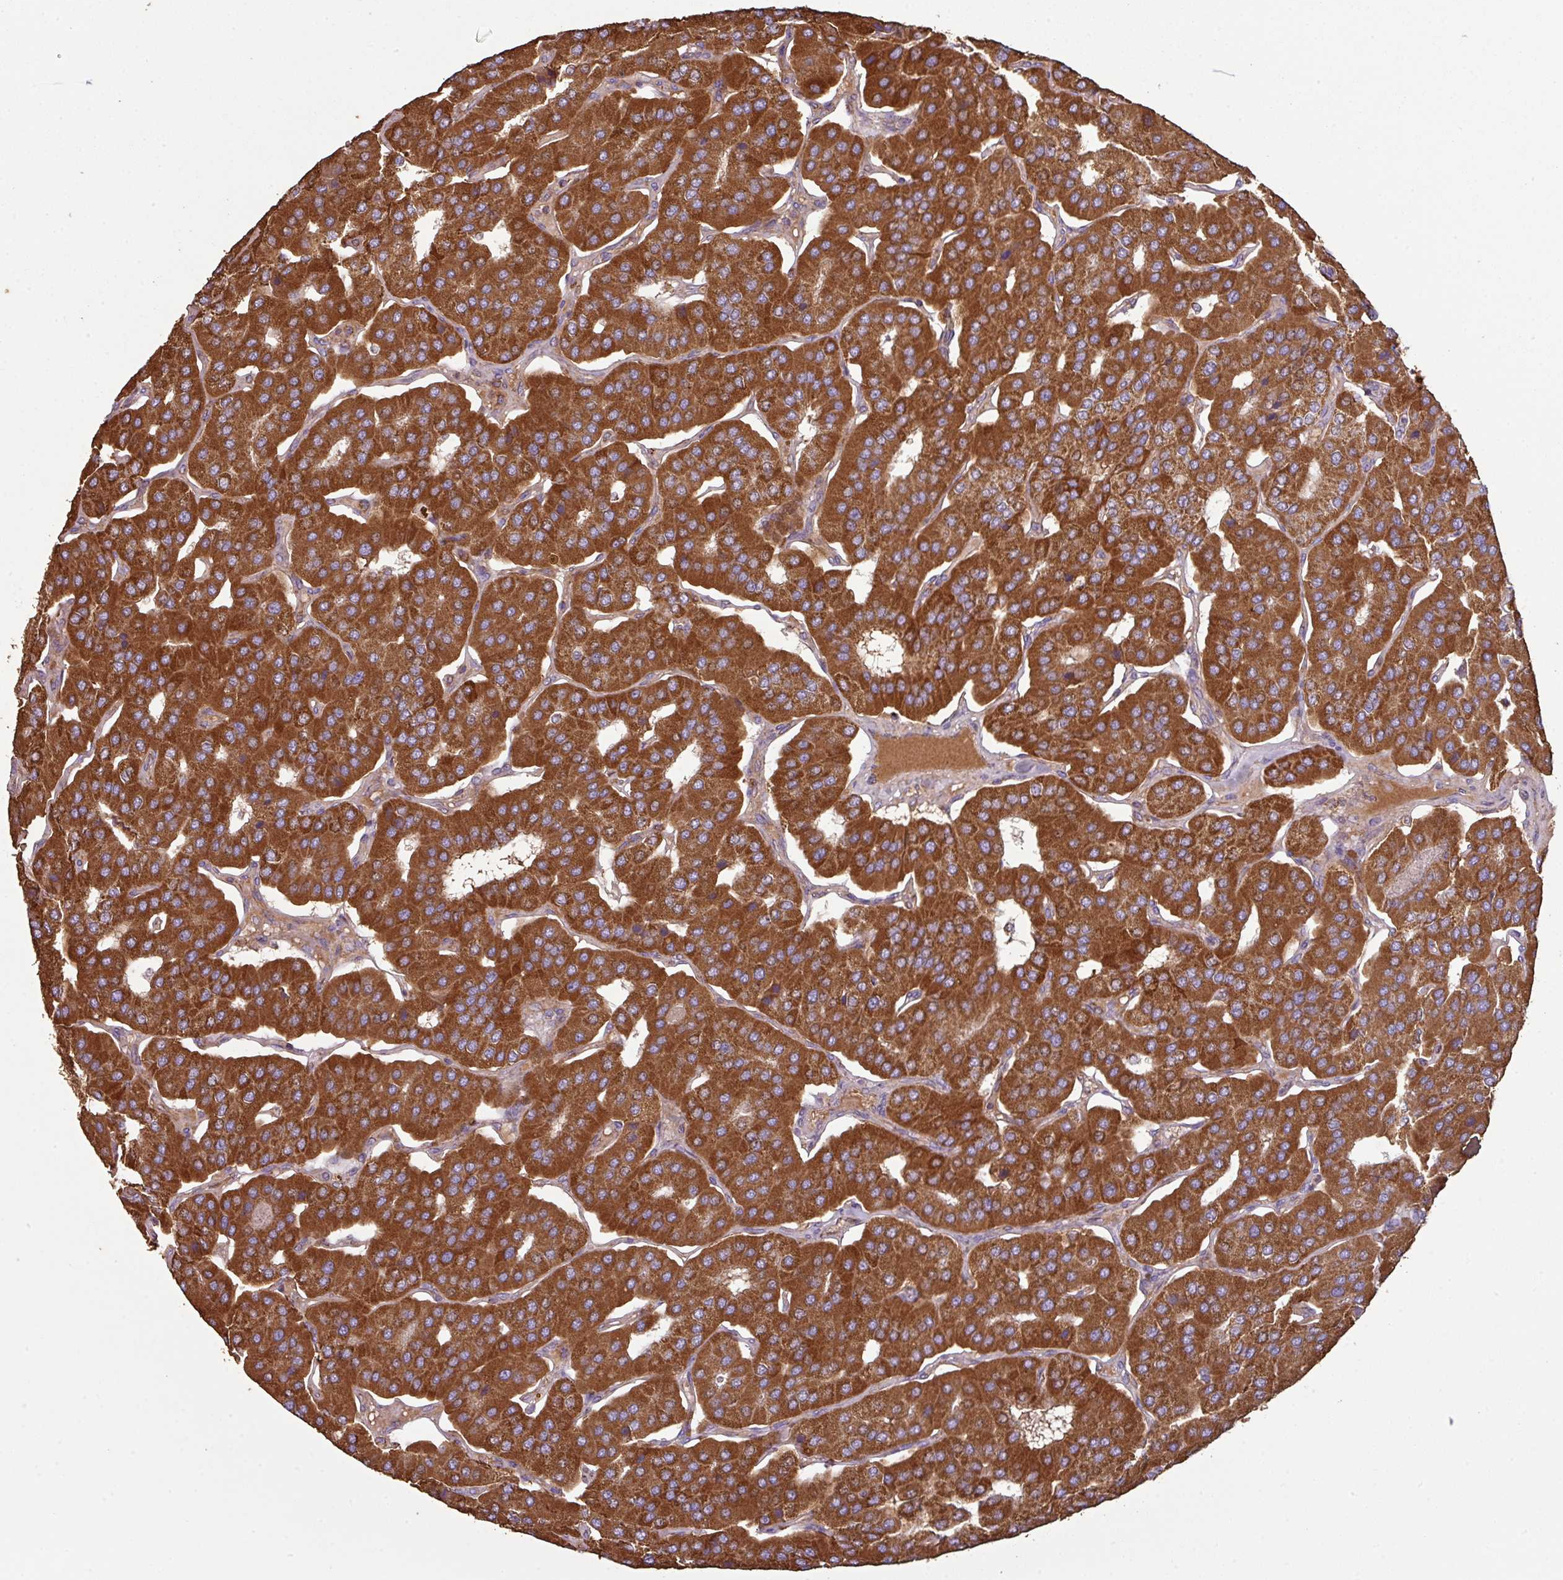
{"staining": {"intensity": "strong", "quantity": ">75%", "location": "cytoplasmic/membranous"}, "tissue": "parathyroid gland", "cell_type": "Glandular cells", "image_type": "normal", "snomed": [{"axis": "morphology", "description": "Normal tissue, NOS"}, {"axis": "morphology", "description": "Adenoma, NOS"}, {"axis": "topography", "description": "Parathyroid gland"}], "caption": "Protein staining reveals strong cytoplasmic/membranous positivity in approximately >75% of glandular cells in benign parathyroid gland. The protein of interest is stained brown, and the nuclei are stained in blue (DAB (3,3'-diaminobenzidine) IHC with brightfield microscopy, high magnification).", "gene": "ENSG00000260170", "patient": {"sex": "female", "age": 86}}